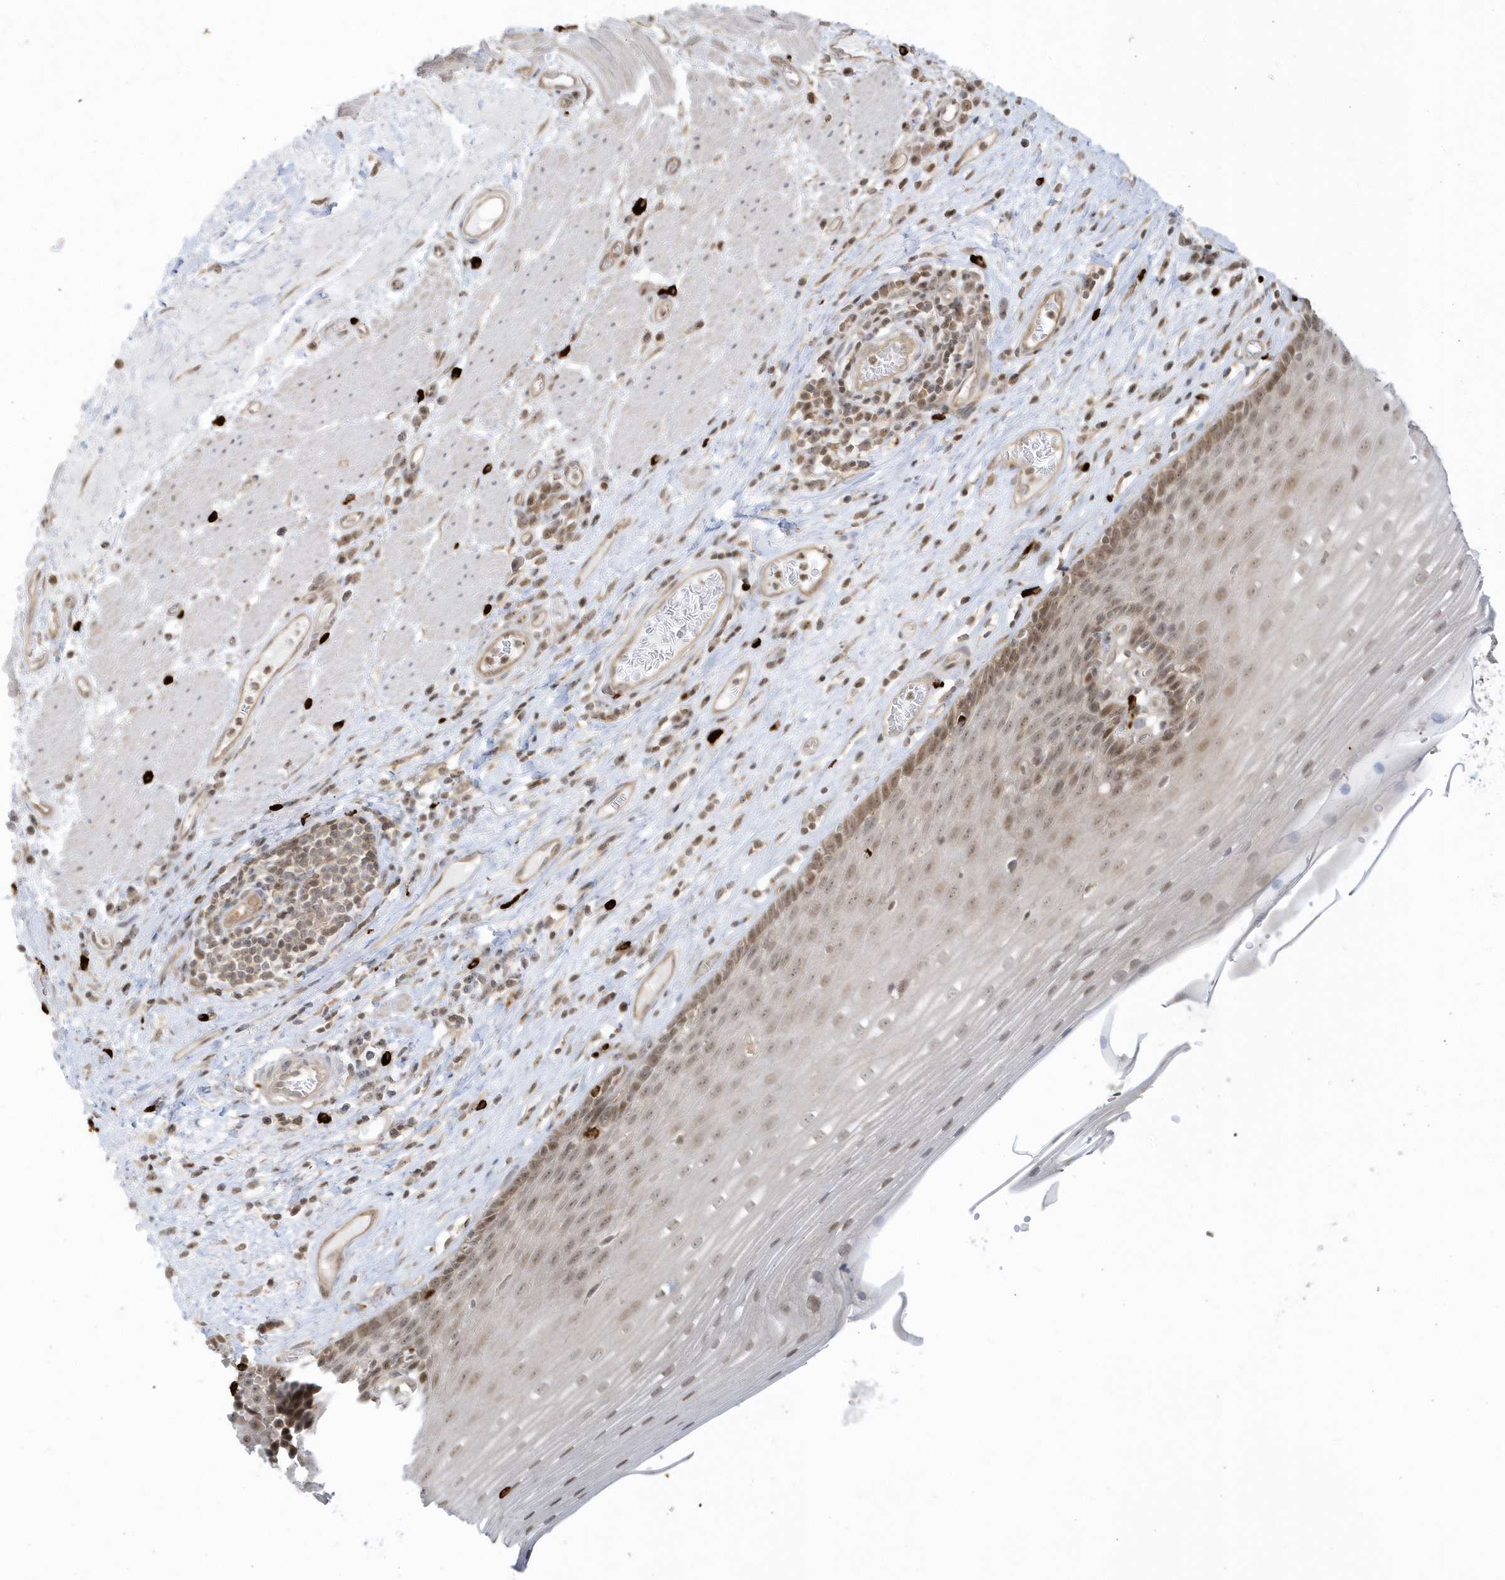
{"staining": {"intensity": "moderate", "quantity": "25%-75%", "location": "nuclear"}, "tissue": "esophagus", "cell_type": "Squamous epithelial cells", "image_type": "normal", "snomed": [{"axis": "morphology", "description": "Normal tissue, NOS"}, {"axis": "topography", "description": "Esophagus"}], "caption": "Protein positivity by immunohistochemistry shows moderate nuclear staining in about 25%-75% of squamous epithelial cells in normal esophagus. (brown staining indicates protein expression, while blue staining denotes nuclei).", "gene": "PPP1R7", "patient": {"sex": "male", "age": 62}}